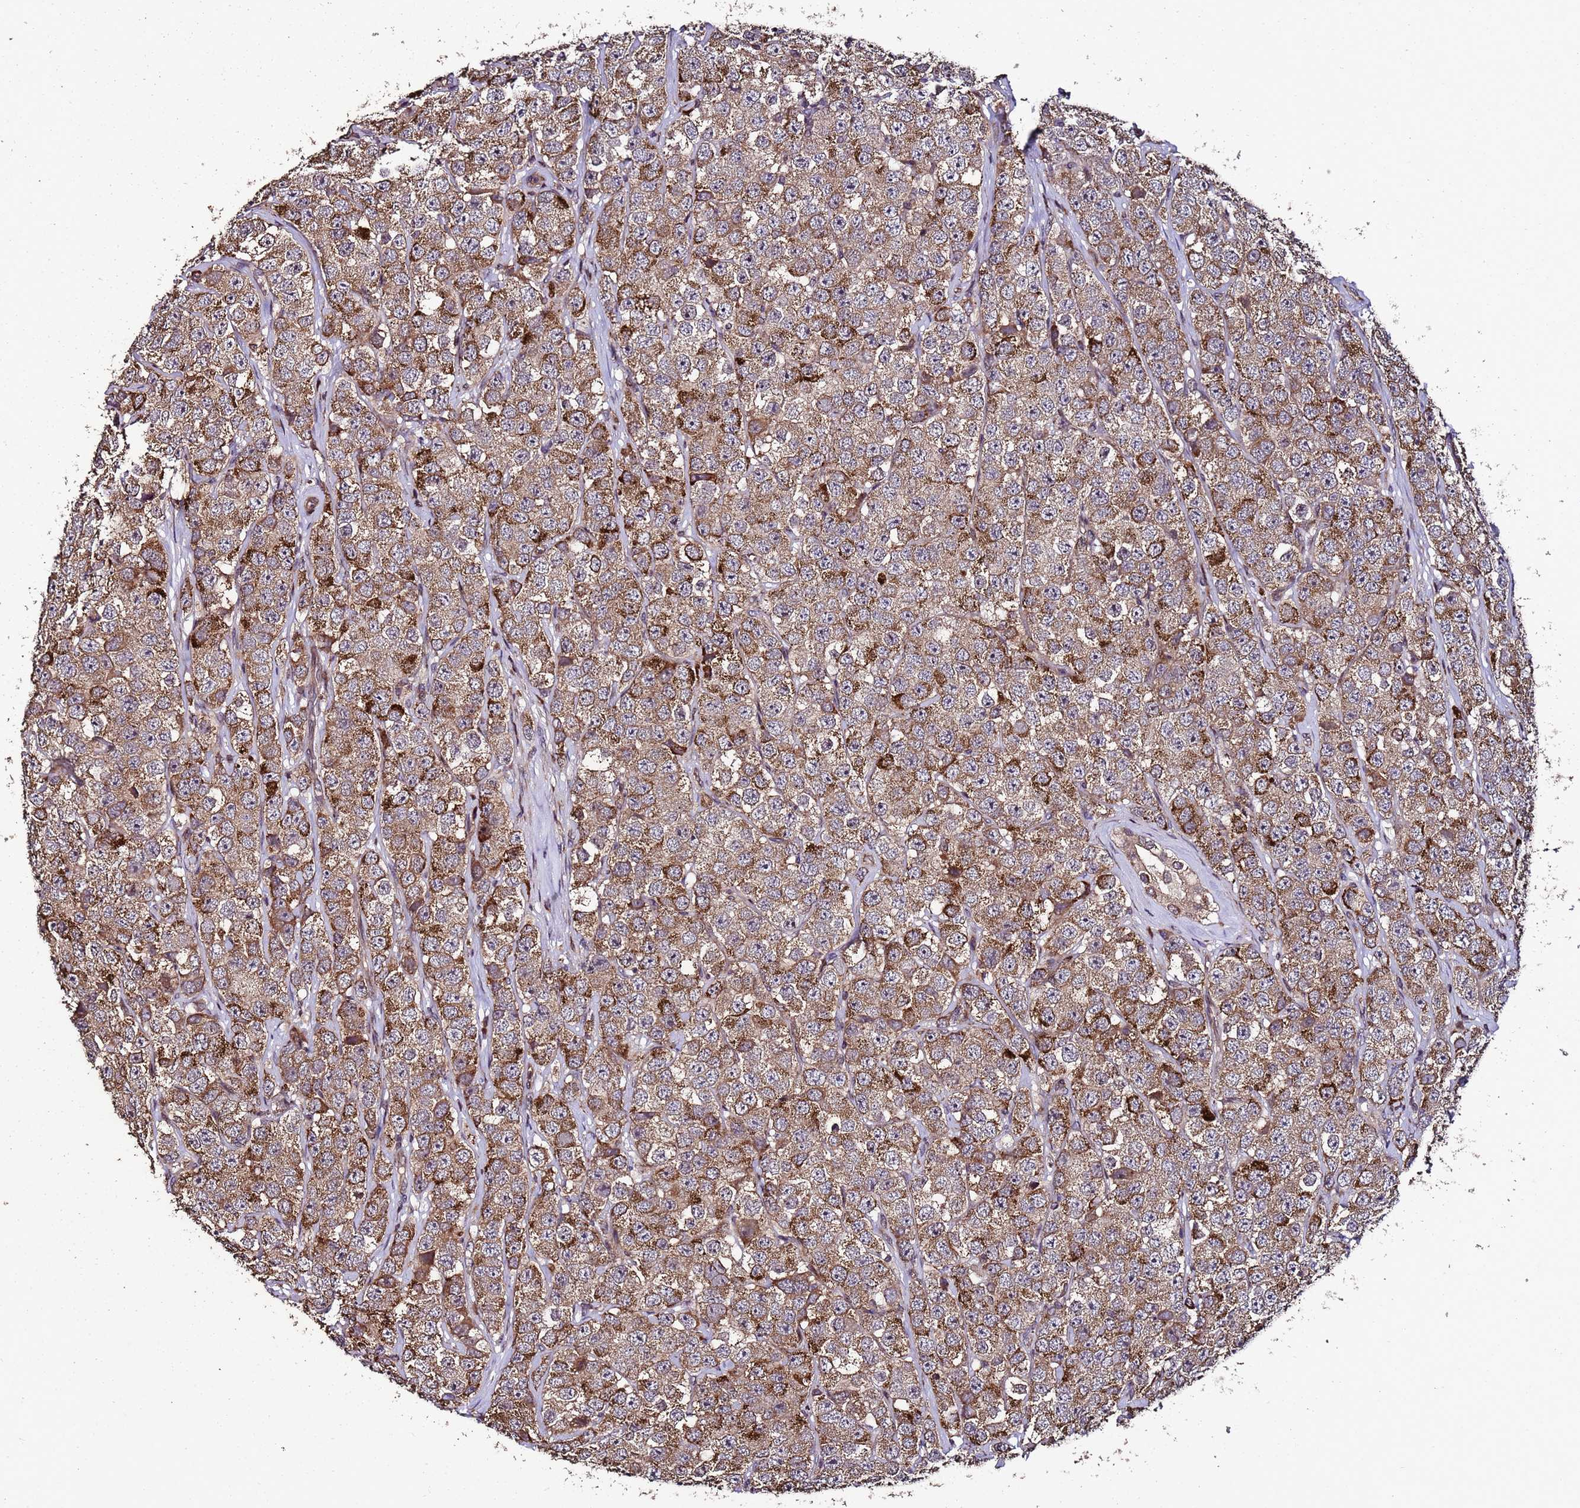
{"staining": {"intensity": "moderate", "quantity": ">75%", "location": "cytoplasmic/membranous"}, "tissue": "testis cancer", "cell_type": "Tumor cells", "image_type": "cancer", "snomed": [{"axis": "morphology", "description": "Seminoma, NOS"}, {"axis": "topography", "description": "Testis"}], "caption": "Immunohistochemical staining of testis seminoma demonstrates medium levels of moderate cytoplasmic/membranous staining in approximately >75% of tumor cells. (DAB (3,3'-diaminobenzidine) = brown stain, brightfield microscopy at high magnification).", "gene": "PRODH", "patient": {"sex": "male", "age": 28}}